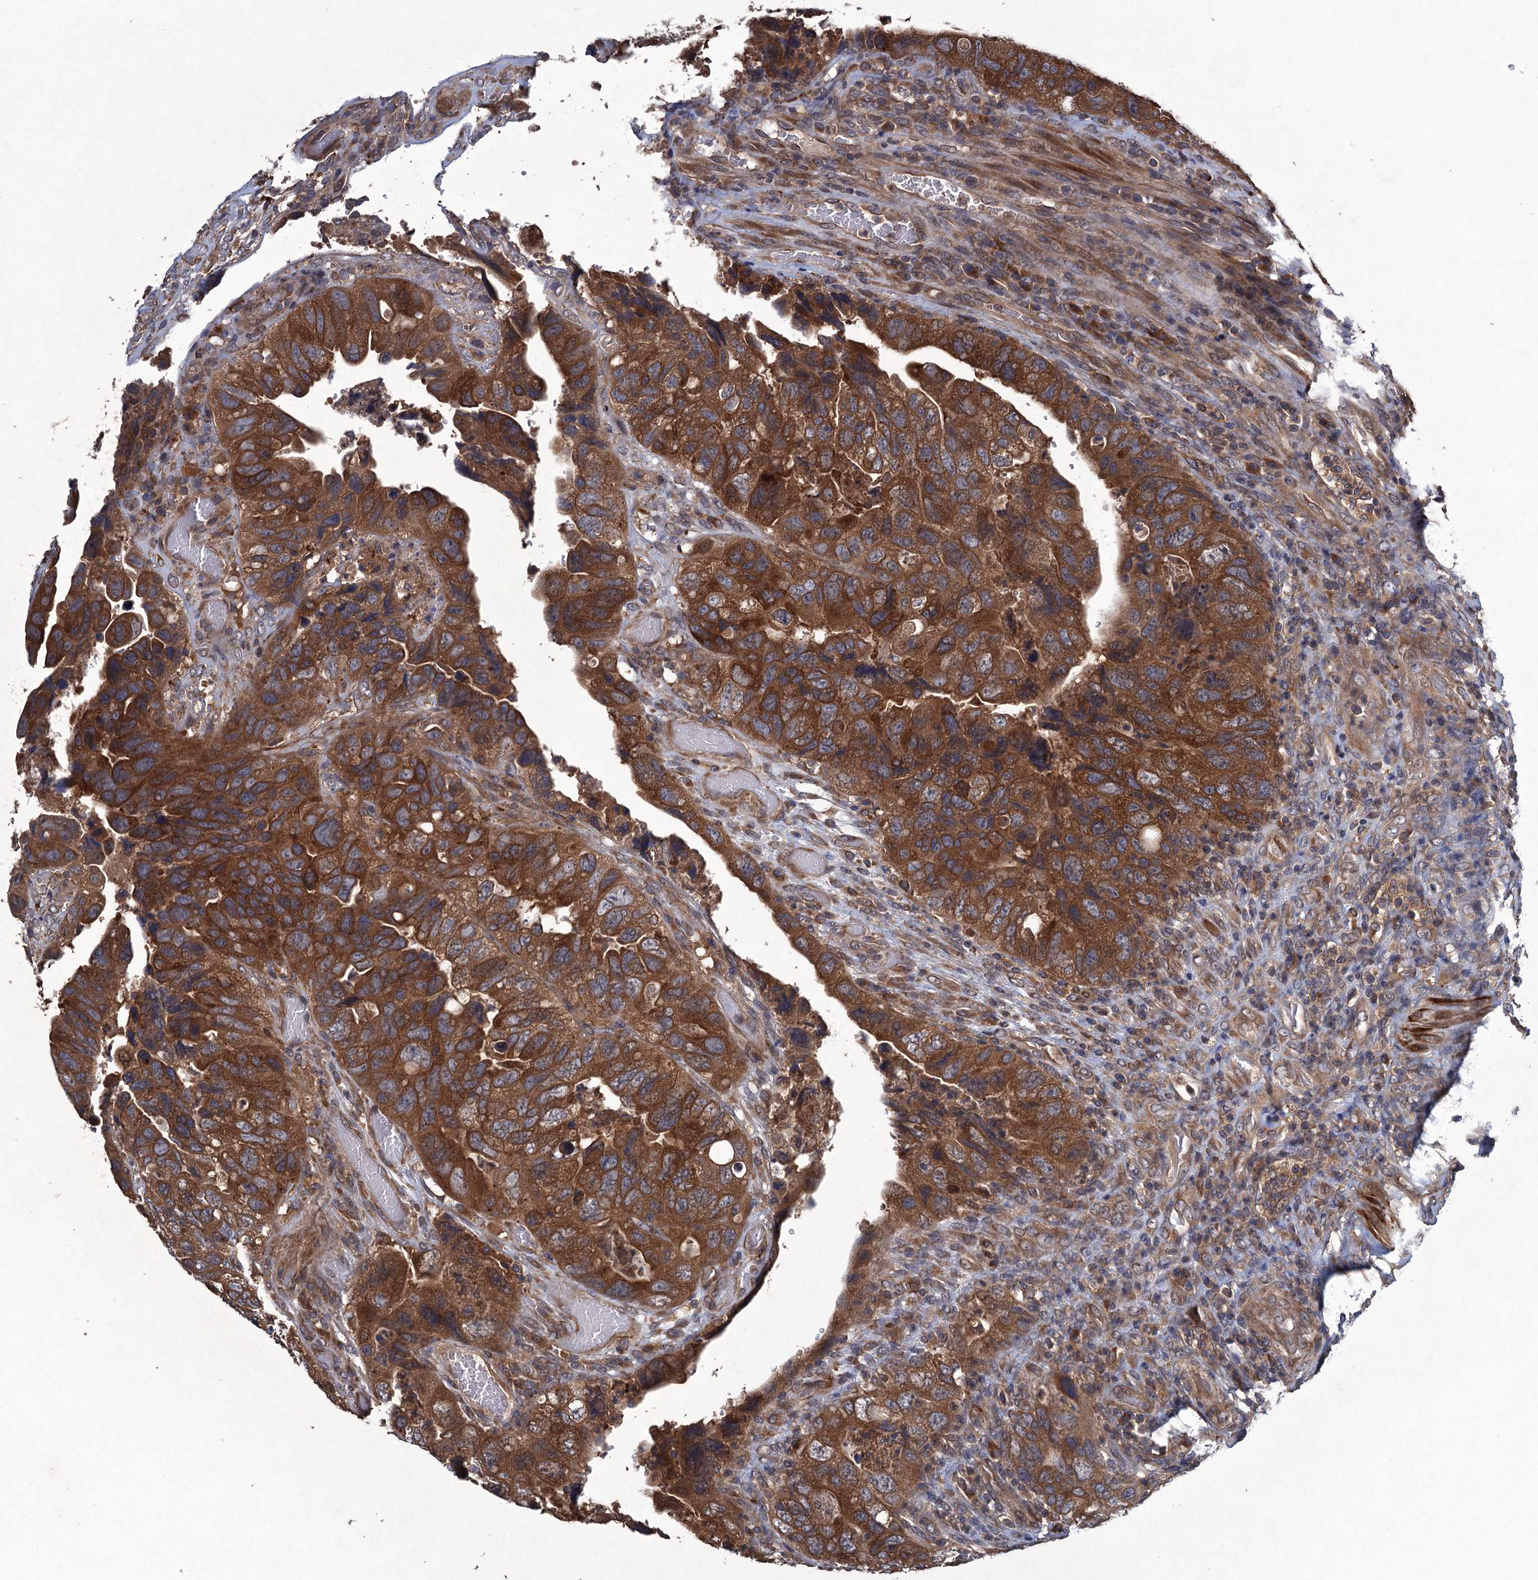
{"staining": {"intensity": "moderate", "quantity": ">75%", "location": "cytoplasmic/membranous"}, "tissue": "colorectal cancer", "cell_type": "Tumor cells", "image_type": "cancer", "snomed": [{"axis": "morphology", "description": "Adenocarcinoma, NOS"}, {"axis": "topography", "description": "Rectum"}], "caption": "Colorectal cancer tissue exhibits moderate cytoplasmic/membranous positivity in approximately >75% of tumor cells", "gene": "CNTN5", "patient": {"sex": "male", "age": 63}}